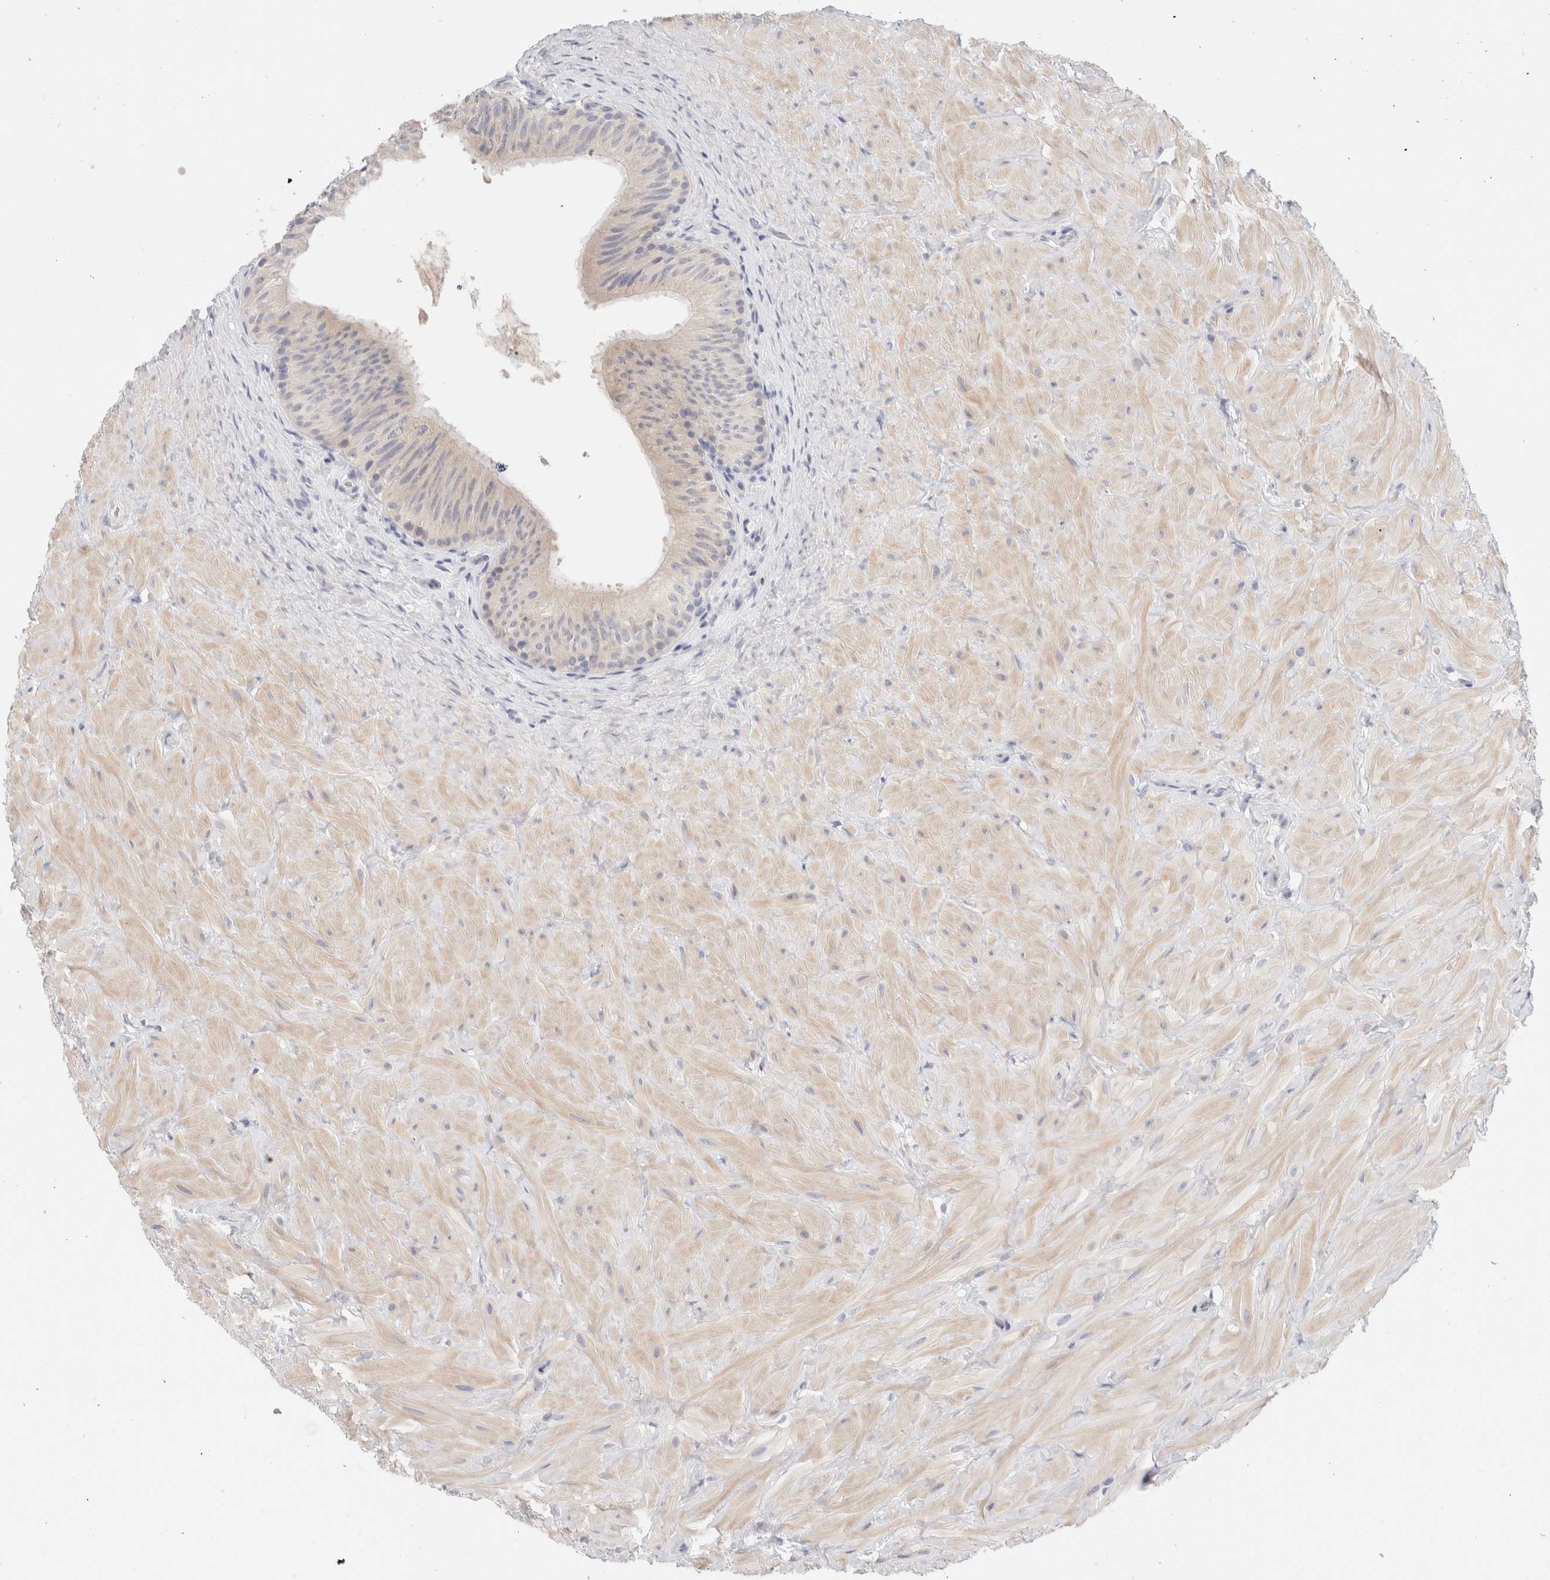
{"staining": {"intensity": "weak", "quantity": "<25%", "location": "cytoplasmic/membranous"}, "tissue": "epididymis", "cell_type": "Glandular cells", "image_type": "normal", "snomed": [{"axis": "morphology", "description": "Normal tissue, NOS"}, {"axis": "topography", "description": "Soft tissue"}, {"axis": "topography", "description": "Epididymis"}], "caption": "Histopathology image shows no protein positivity in glandular cells of benign epididymis. (Brightfield microscopy of DAB immunohistochemistry (IHC) at high magnification).", "gene": "ADAM30", "patient": {"sex": "male", "age": 26}}